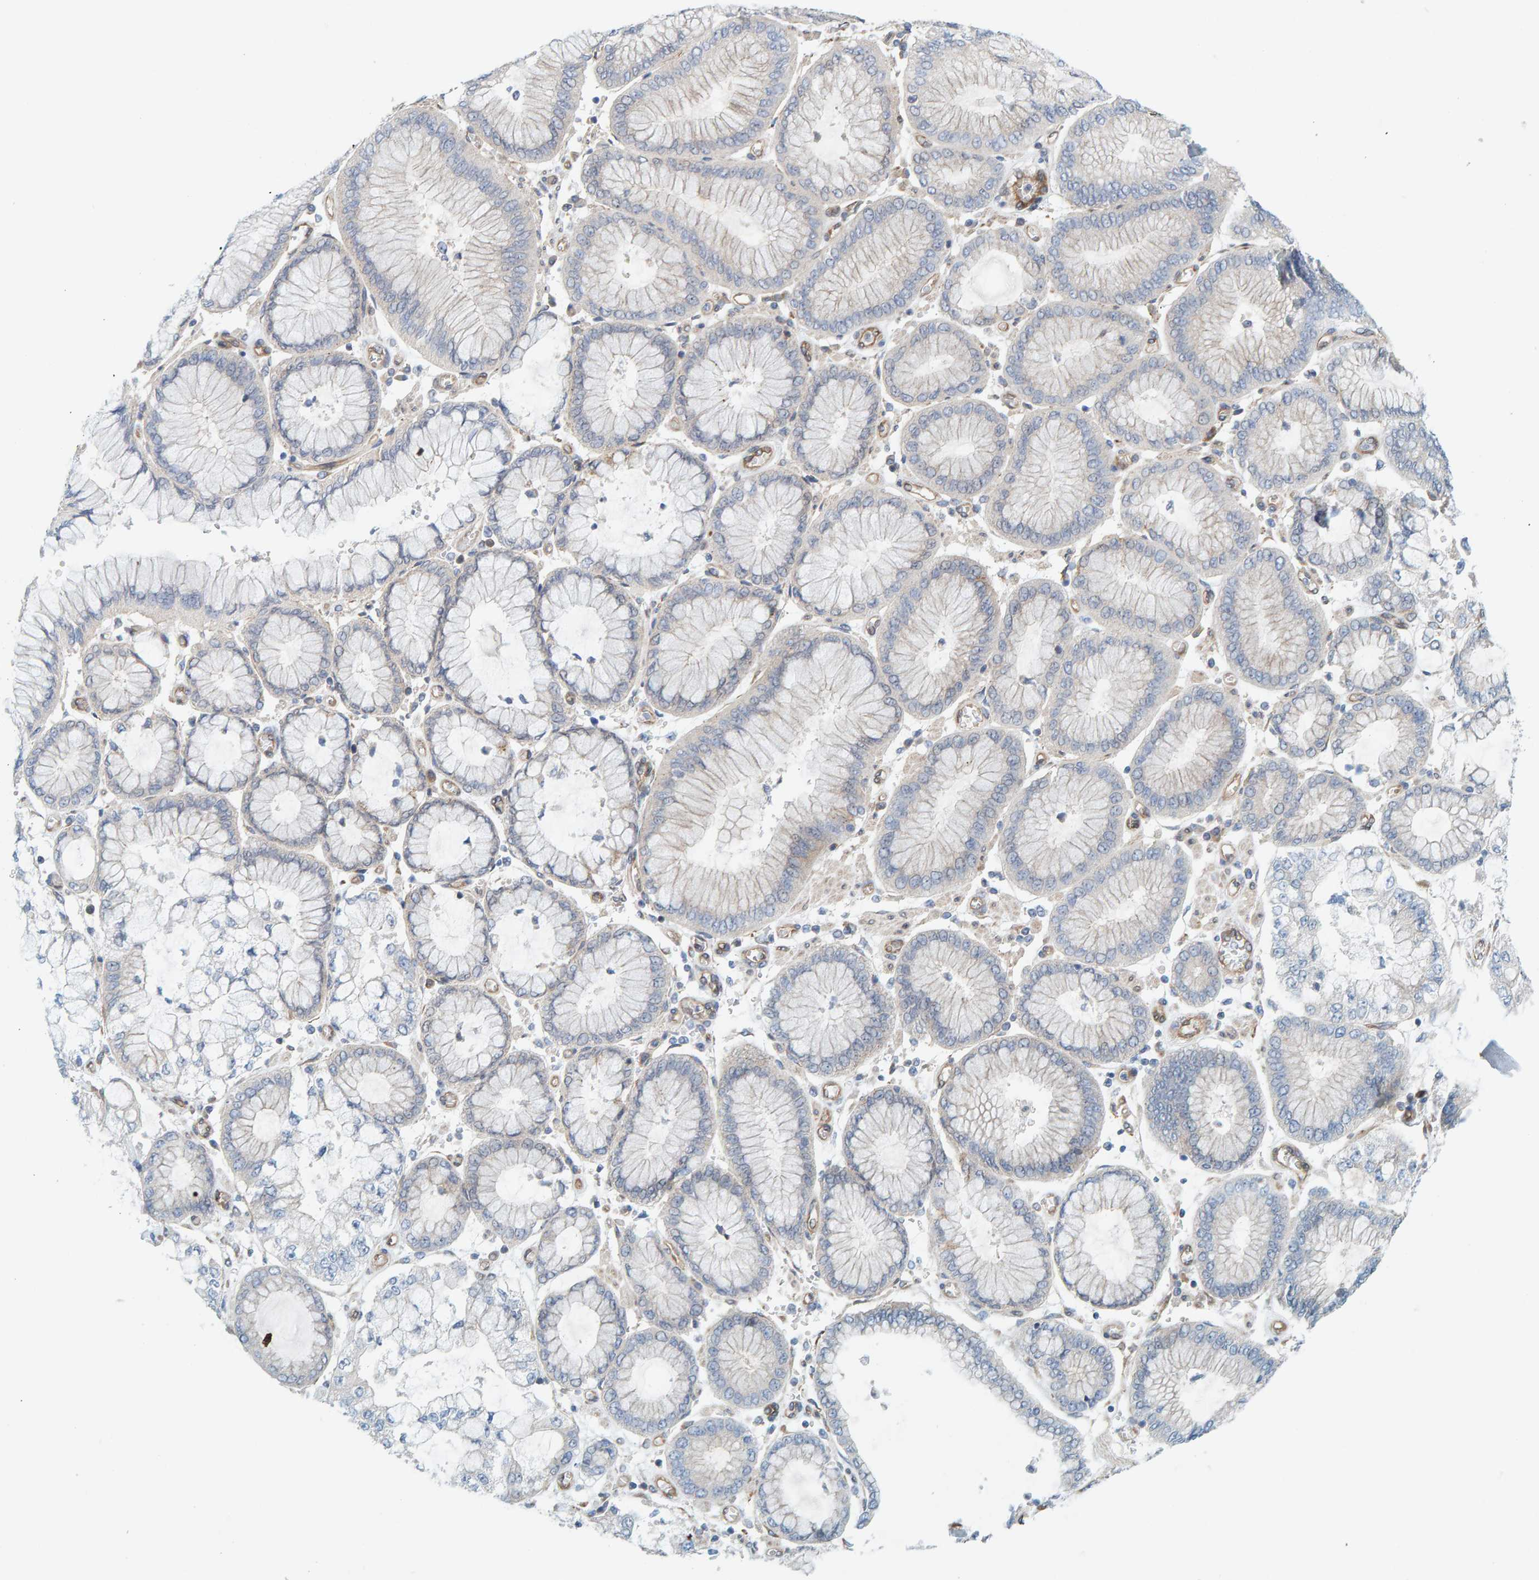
{"staining": {"intensity": "negative", "quantity": "none", "location": "none"}, "tissue": "stomach cancer", "cell_type": "Tumor cells", "image_type": "cancer", "snomed": [{"axis": "morphology", "description": "Adenocarcinoma, NOS"}, {"axis": "topography", "description": "Stomach"}], "caption": "A micrograph of adenocarcinoma (stomach) stained for a protein displays no brown staining in tumor cells.", "gene": "PRKD2", "patient": {"sex": "male", "age": 76}}